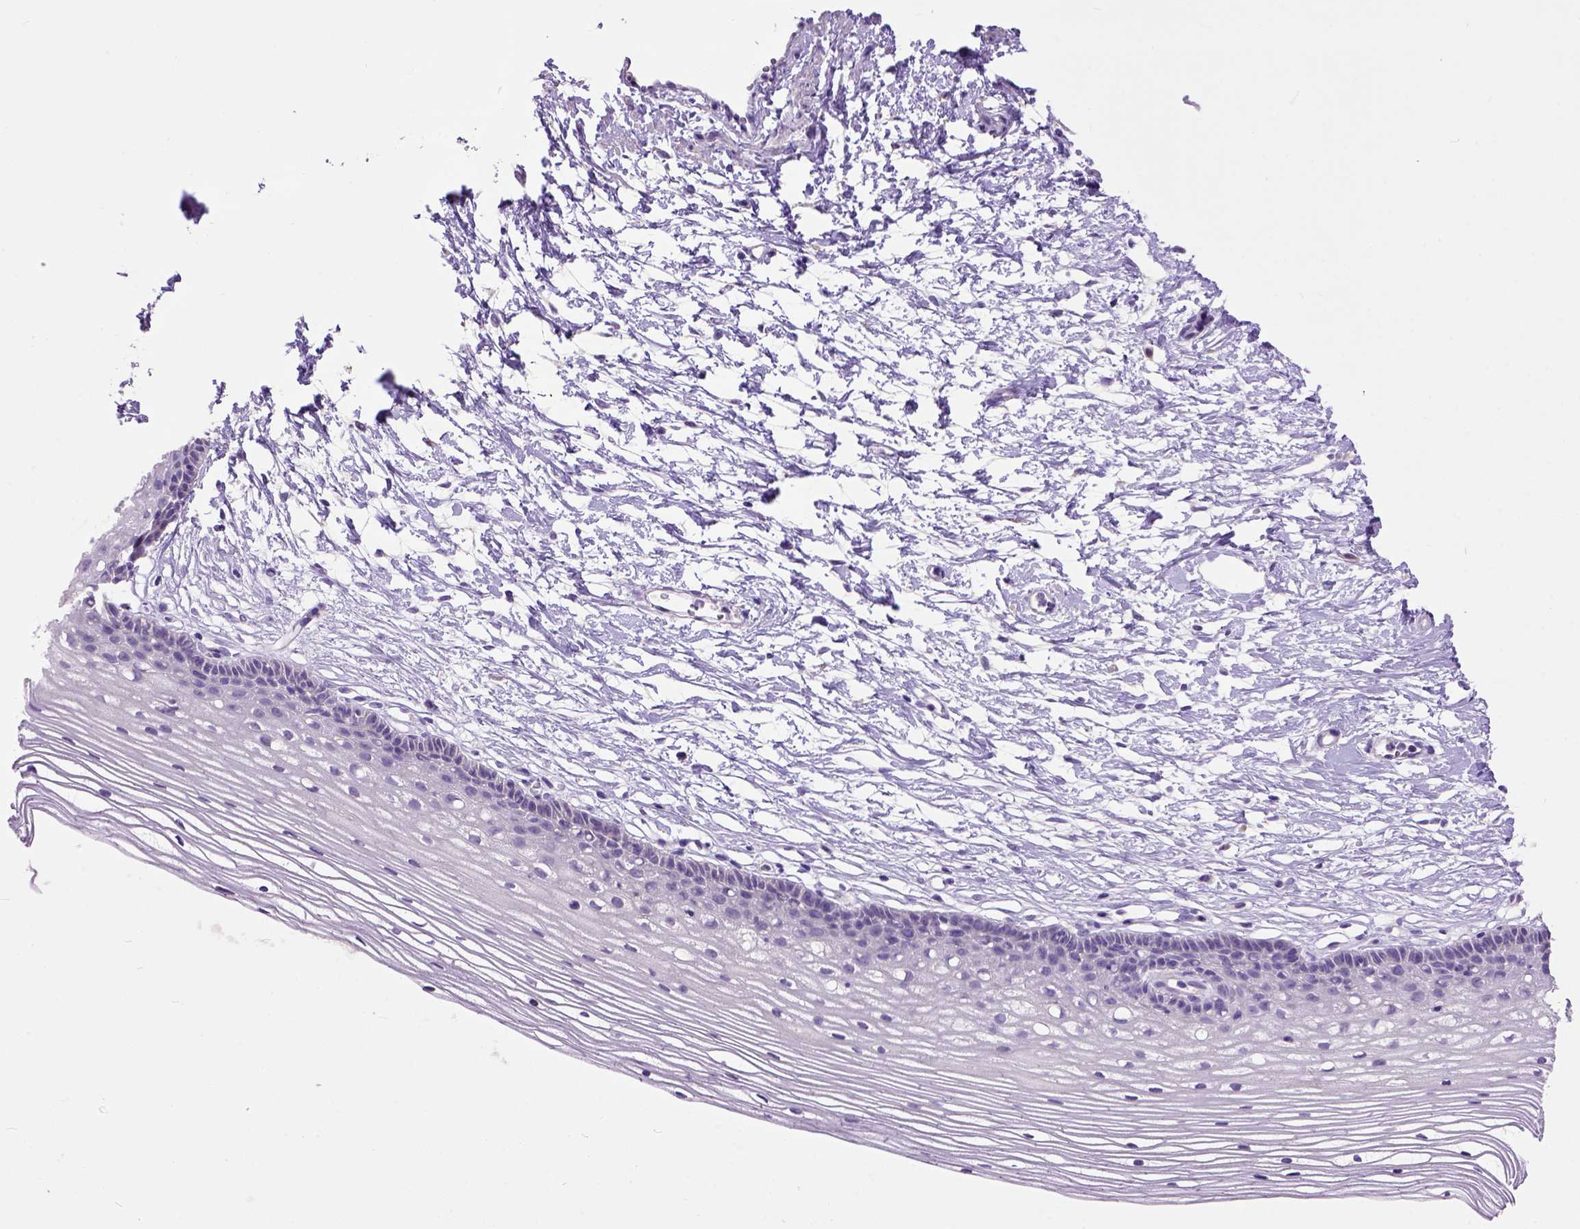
{"staining": {"intensity": "negative", "quantity": "none", "location": "none"}, "tissue": "cervix", "cell_type": "Glandular cells", "image_type": "normal", "snomed": [{"axis": "morphology", "description": "Normal tissue, NOS"}, {"axis": "topography", "description": "Cervix"}], "caption": "This histopathology image is of normal cervix stained with immunohistochemistry to label a protein in brown with the nuclei are counter-stained blue. There is no positivity in glandular cells. The staining is performed using DAB brown chromogen with nuclei counter-stained in using hematoxylin.", "gene": "MAPT", "patient": {"sex": "female", "age": 40}}